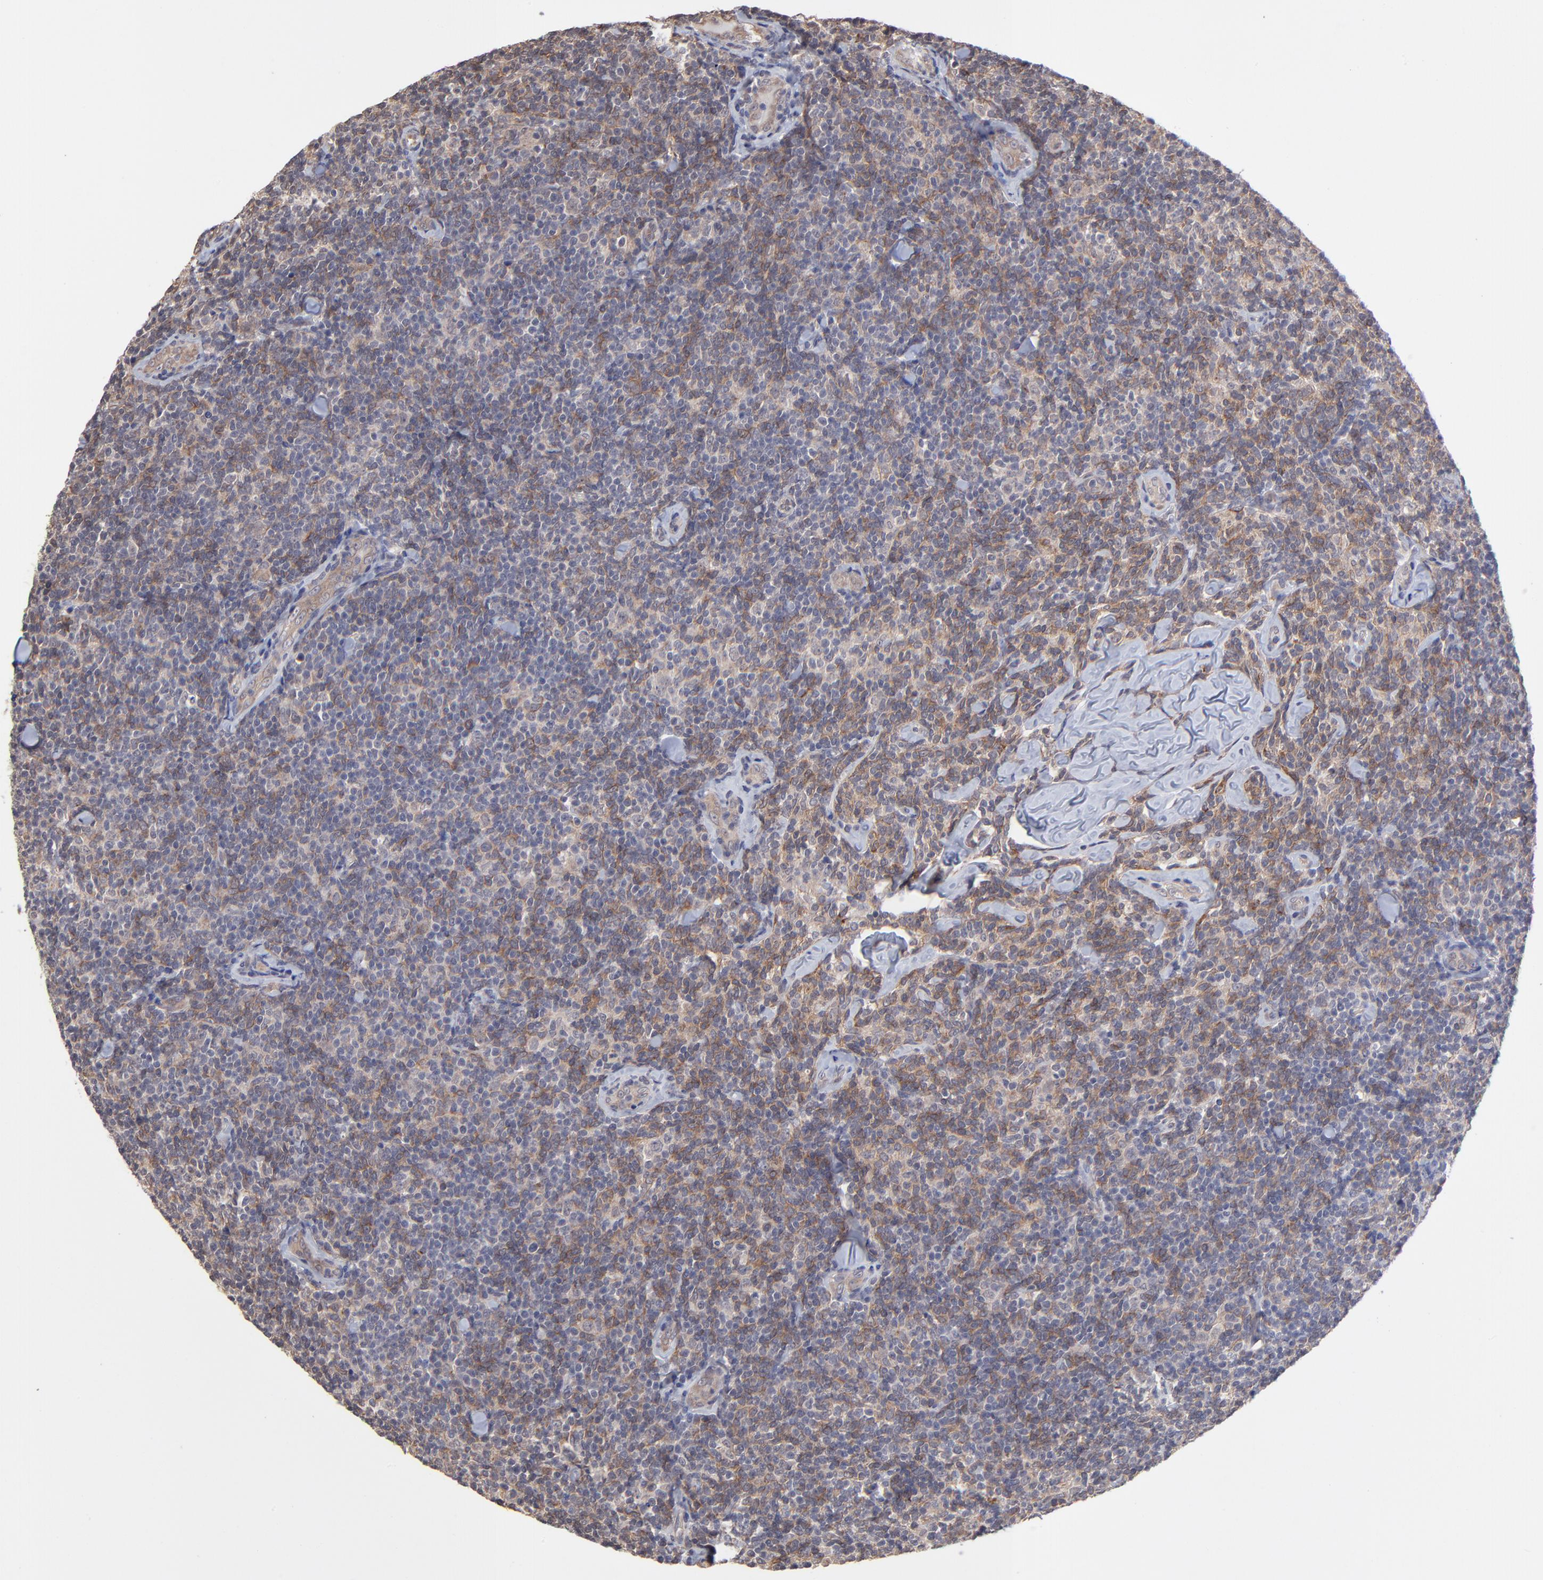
{"staining": {"intensity": "weak", "quantity": "25%-75%", "location": "cytoplasmic/membranous"}, "tissue": "lymphoma", "cell_type": "Tumor cells", "image_type": "cancer", "snomed": [{"axis": "morphology", "description": "Malignant lymphoma, non-Hodgkin's type, Low grade"}, {"axis": "topography", "description": "Lymph node"}], "caption": "A low amount of weak cytoplasmic/membranous expression is appreciated in approximately 25%-75% of tumor cells in malignant lymphoma, non-Hodgkin's type (low-grade) tissue. (Stains: DAB in brown, nuclei in blue, Microscopy: brightfield microscopy at high magnification).", "gene": "CHL1", "patient": {"sex": "female", "age": 56}}